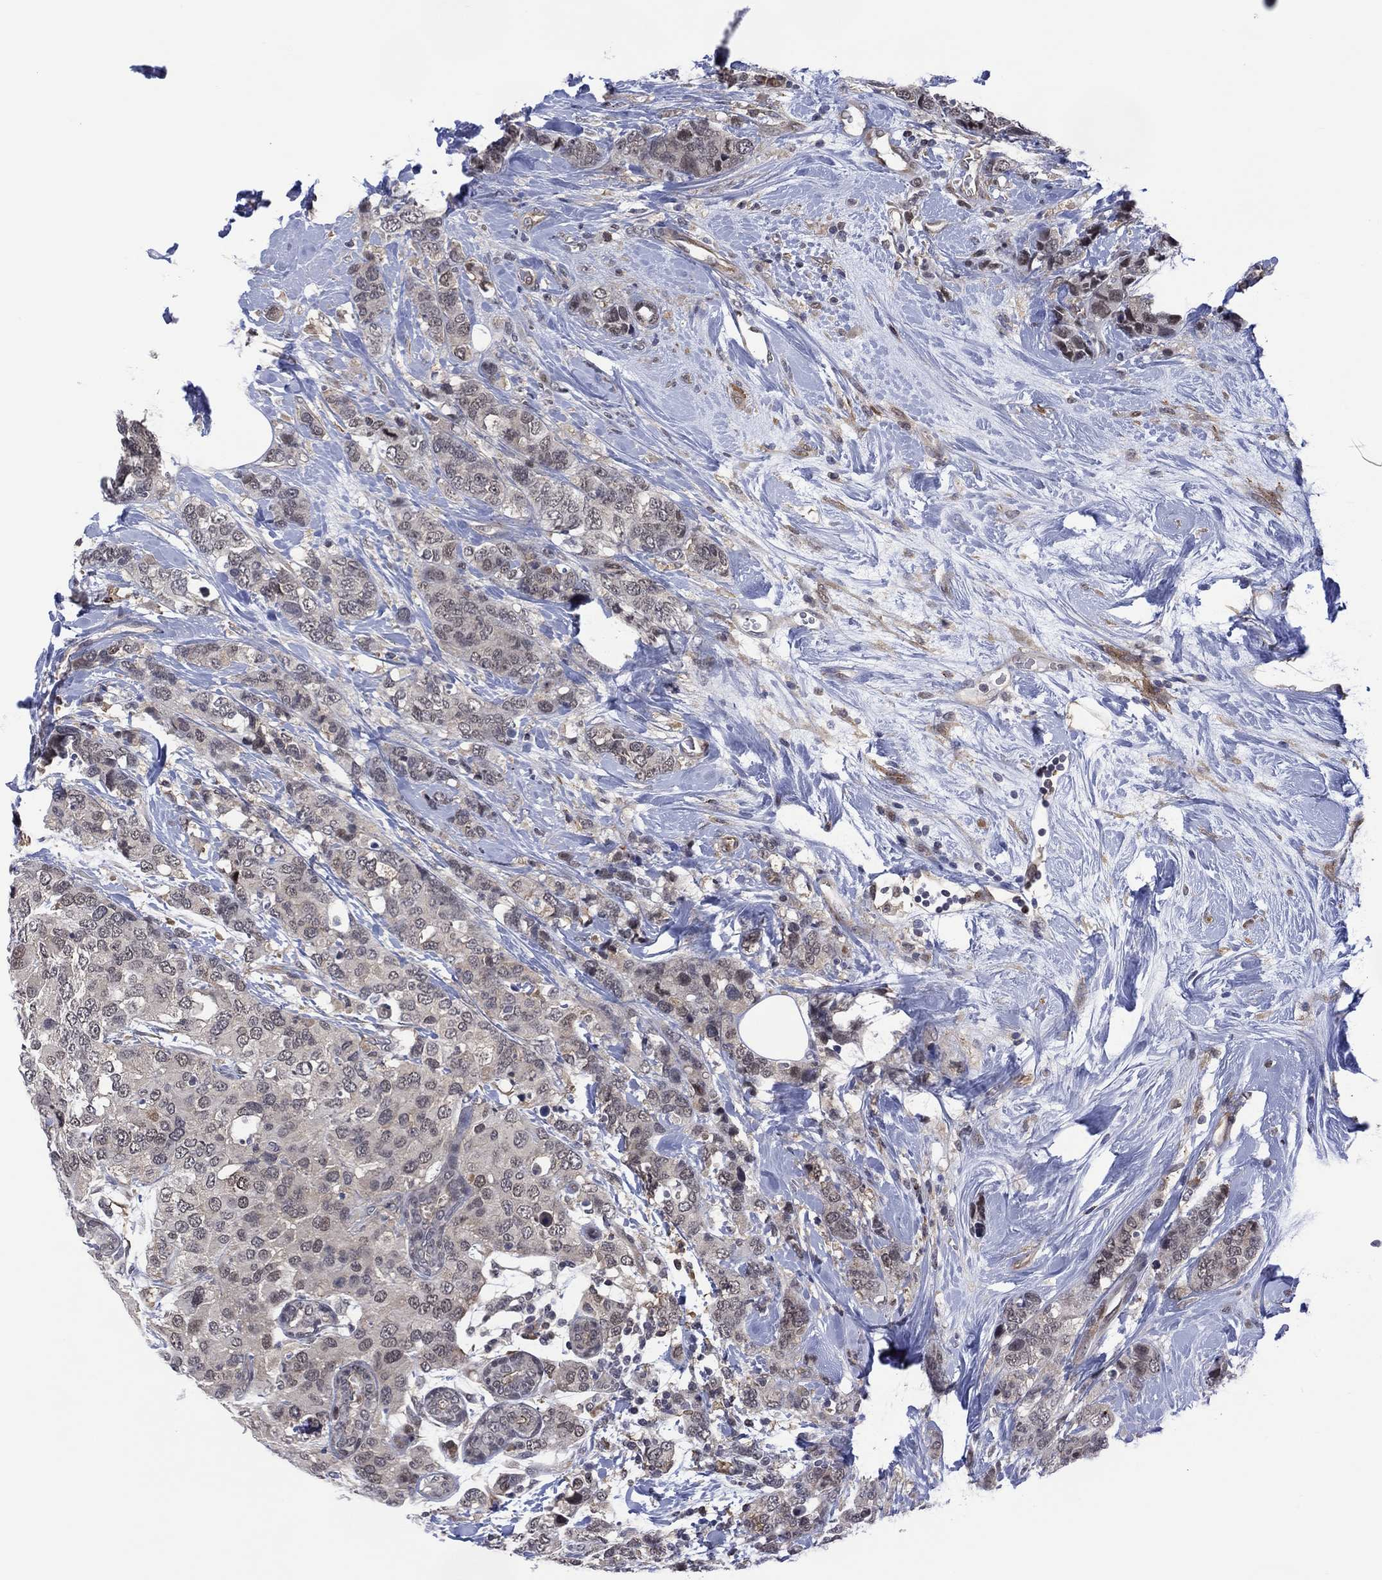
{"staining": {"intensity": "negative", "quantity": "none", "location": "none"}, "tissue": "breast cancer", "cell_type": "Tumor cells", "image_type": "cancer", "snomed": [{"axis": "morphology", "description": "Lobular carcinoma"}, {"axis": "topography", "description": "Breast"}], "caption": "Immunohistochemistry of lobular carcinoma (breast) exhibits no positivity in tumor cells.", "gene": "DPP4", "patient": {"sex": "female", "age": 59}}